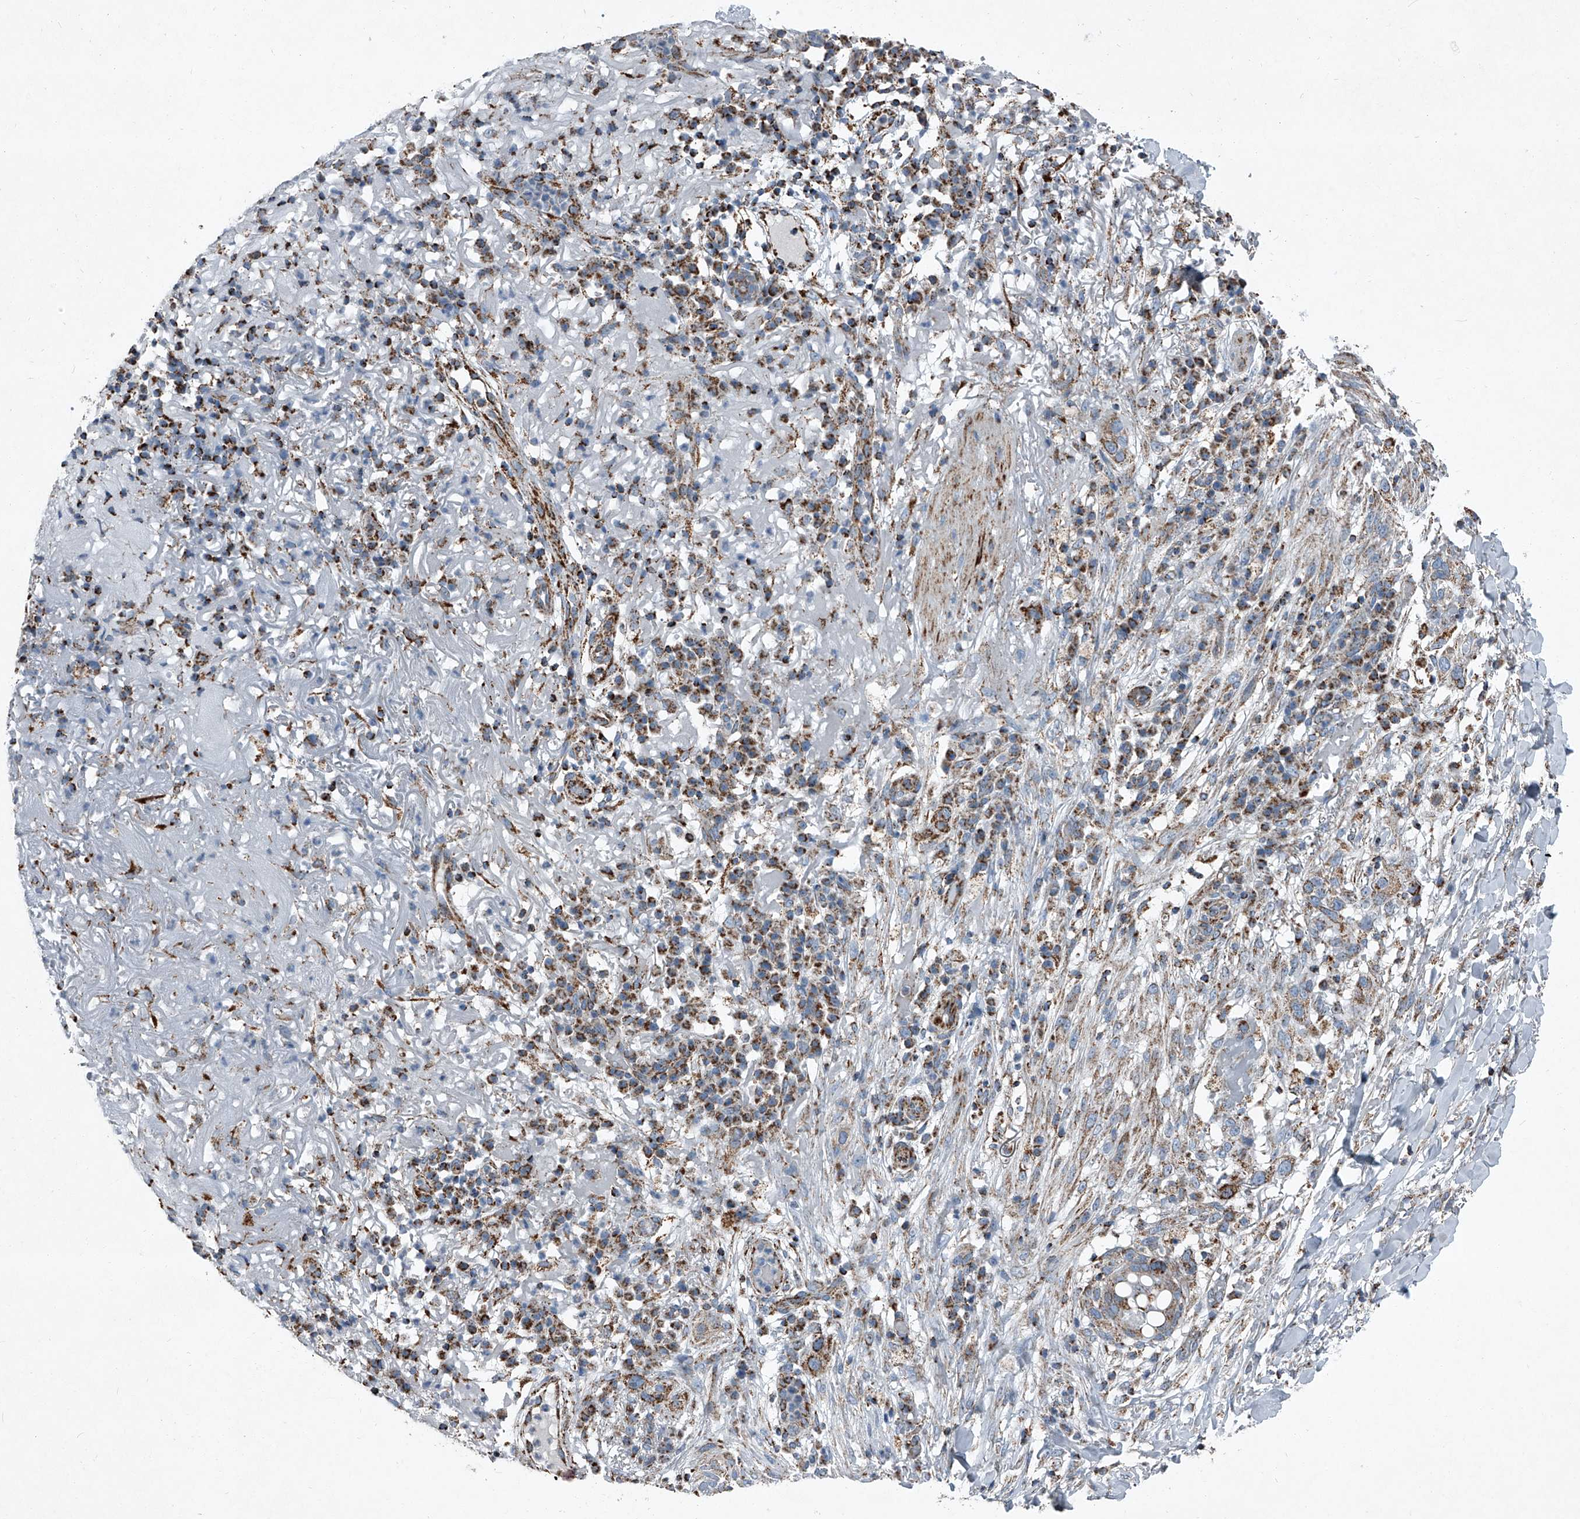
{"staining": {"intensity": "moderate", "quantity": ">75%", "location": "cytoplasmic/membranous"}, "tissue": "skin cancer", "cell_type": "Tumor cells", "image_type": "cancer", "snomed": [{"axis": "morphology", "description": "Normal tissue, NOS"}, {"axis": "morphology", "description": "Squamous cell carcinoma, NOS"}, {"axis": "topography", "description": "Skin"}], "caption": "The micrograph demonstrates immunohistochemical staining of skin squamous cell carcinoma. There is moderate cytoplasmic/membranous staining is appreciated in approximately >75% of tumor cells. (IHC, brightfield microscopy, high magnification).", "gene": "CHRNA7", "patient": {"sex": "female", "age": 96}}